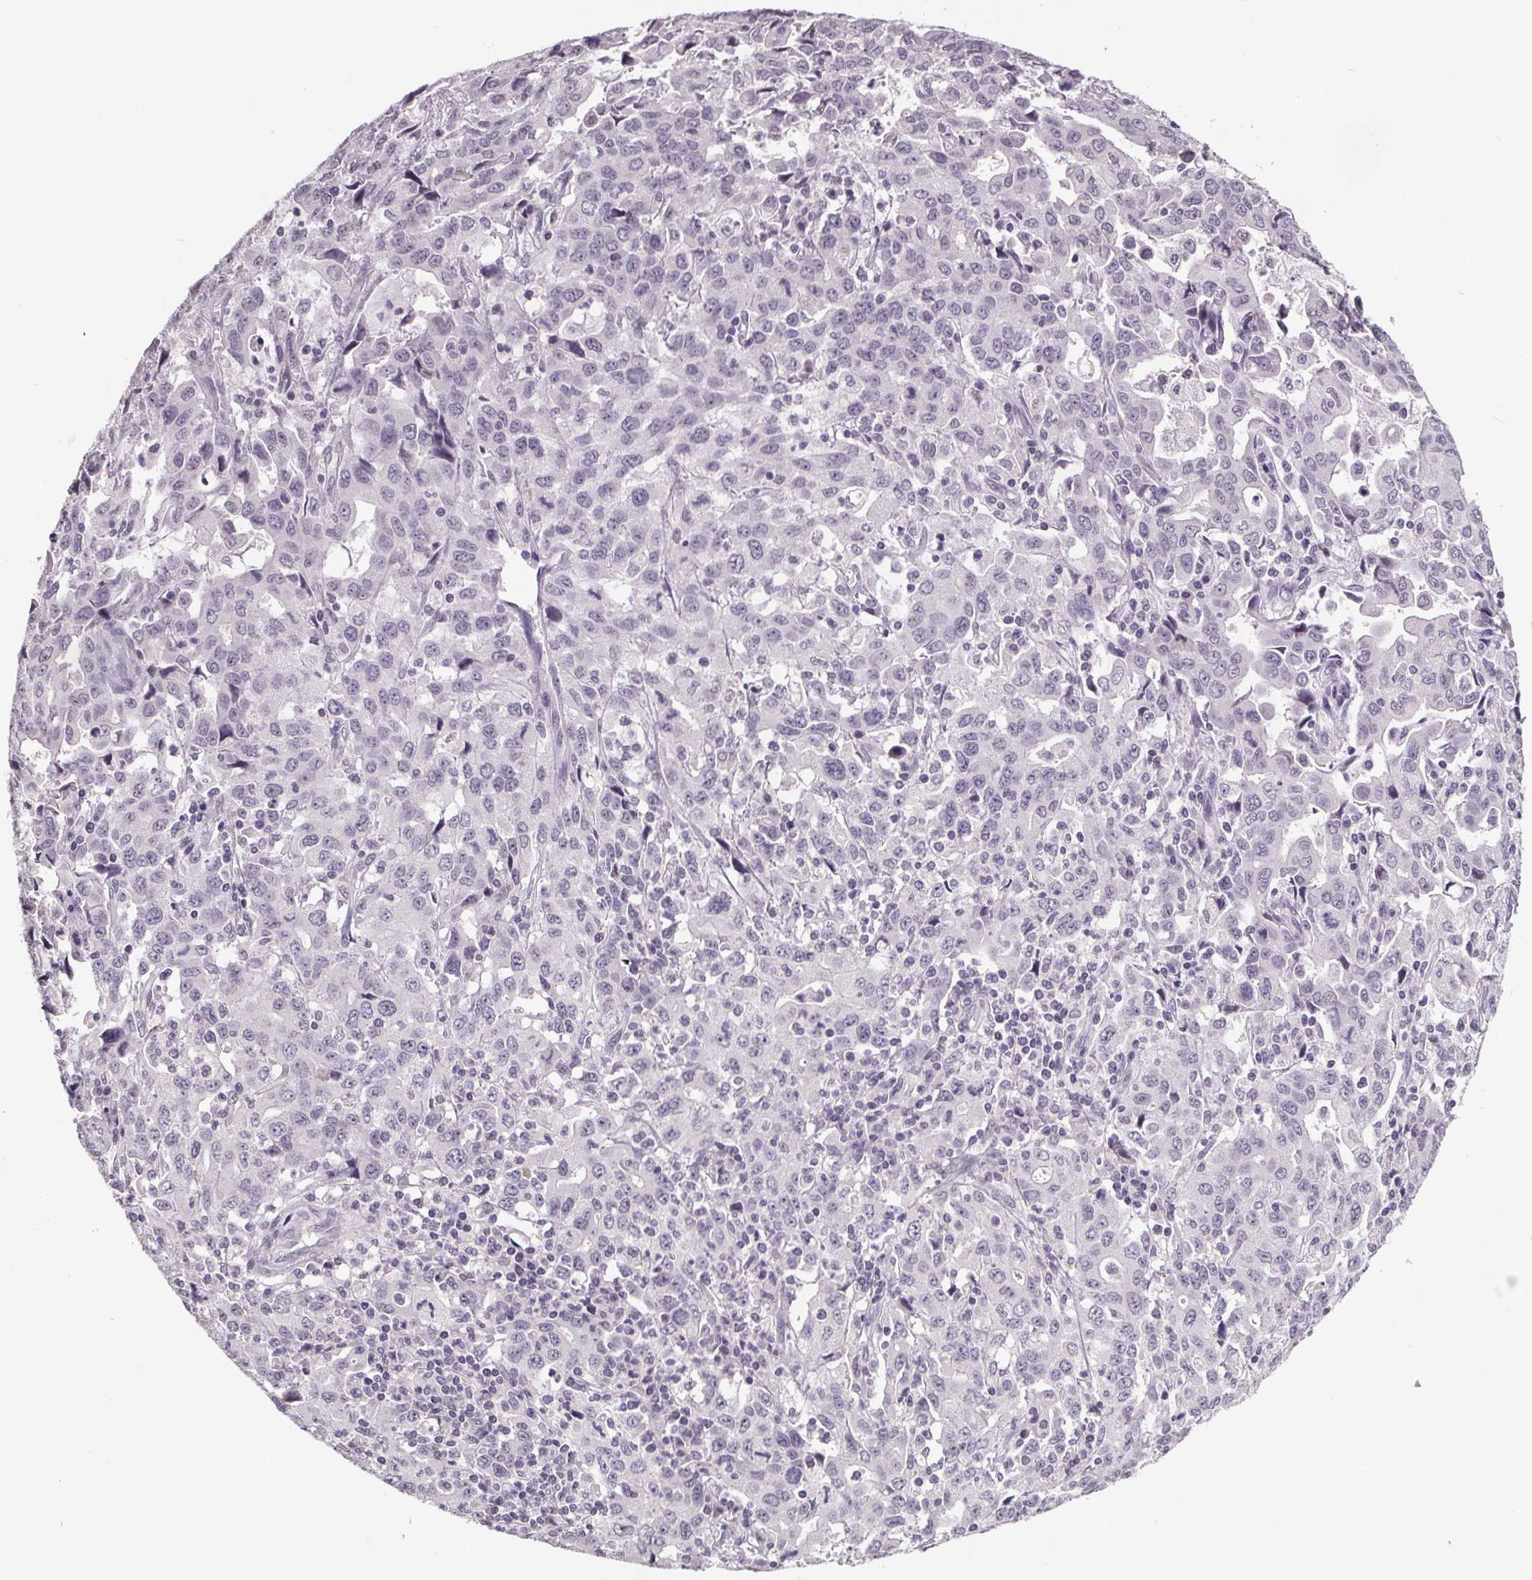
{"staining": {"intensity": "negative", "quantity": "none", "location": "none"}, "tissue": "stomach cancer", "cell_type": "Tumor cells", "image_type": "cancer", "snomed": [{"axis": "morphology", "description": "Adenocarcinoma, NOS"}, {"axis": "topography", "description": "Stomach, upper"}], "caption": "A micrograph of human stomach cancer (adenocarcinoma) is negative for staining in tumor cells. (DAB immunohistochemistry (IHC) visualized using brightfield microscopy, high magnification).", "gene": "NKX6-1", "patient": {"sex": "male", "age": 85}}